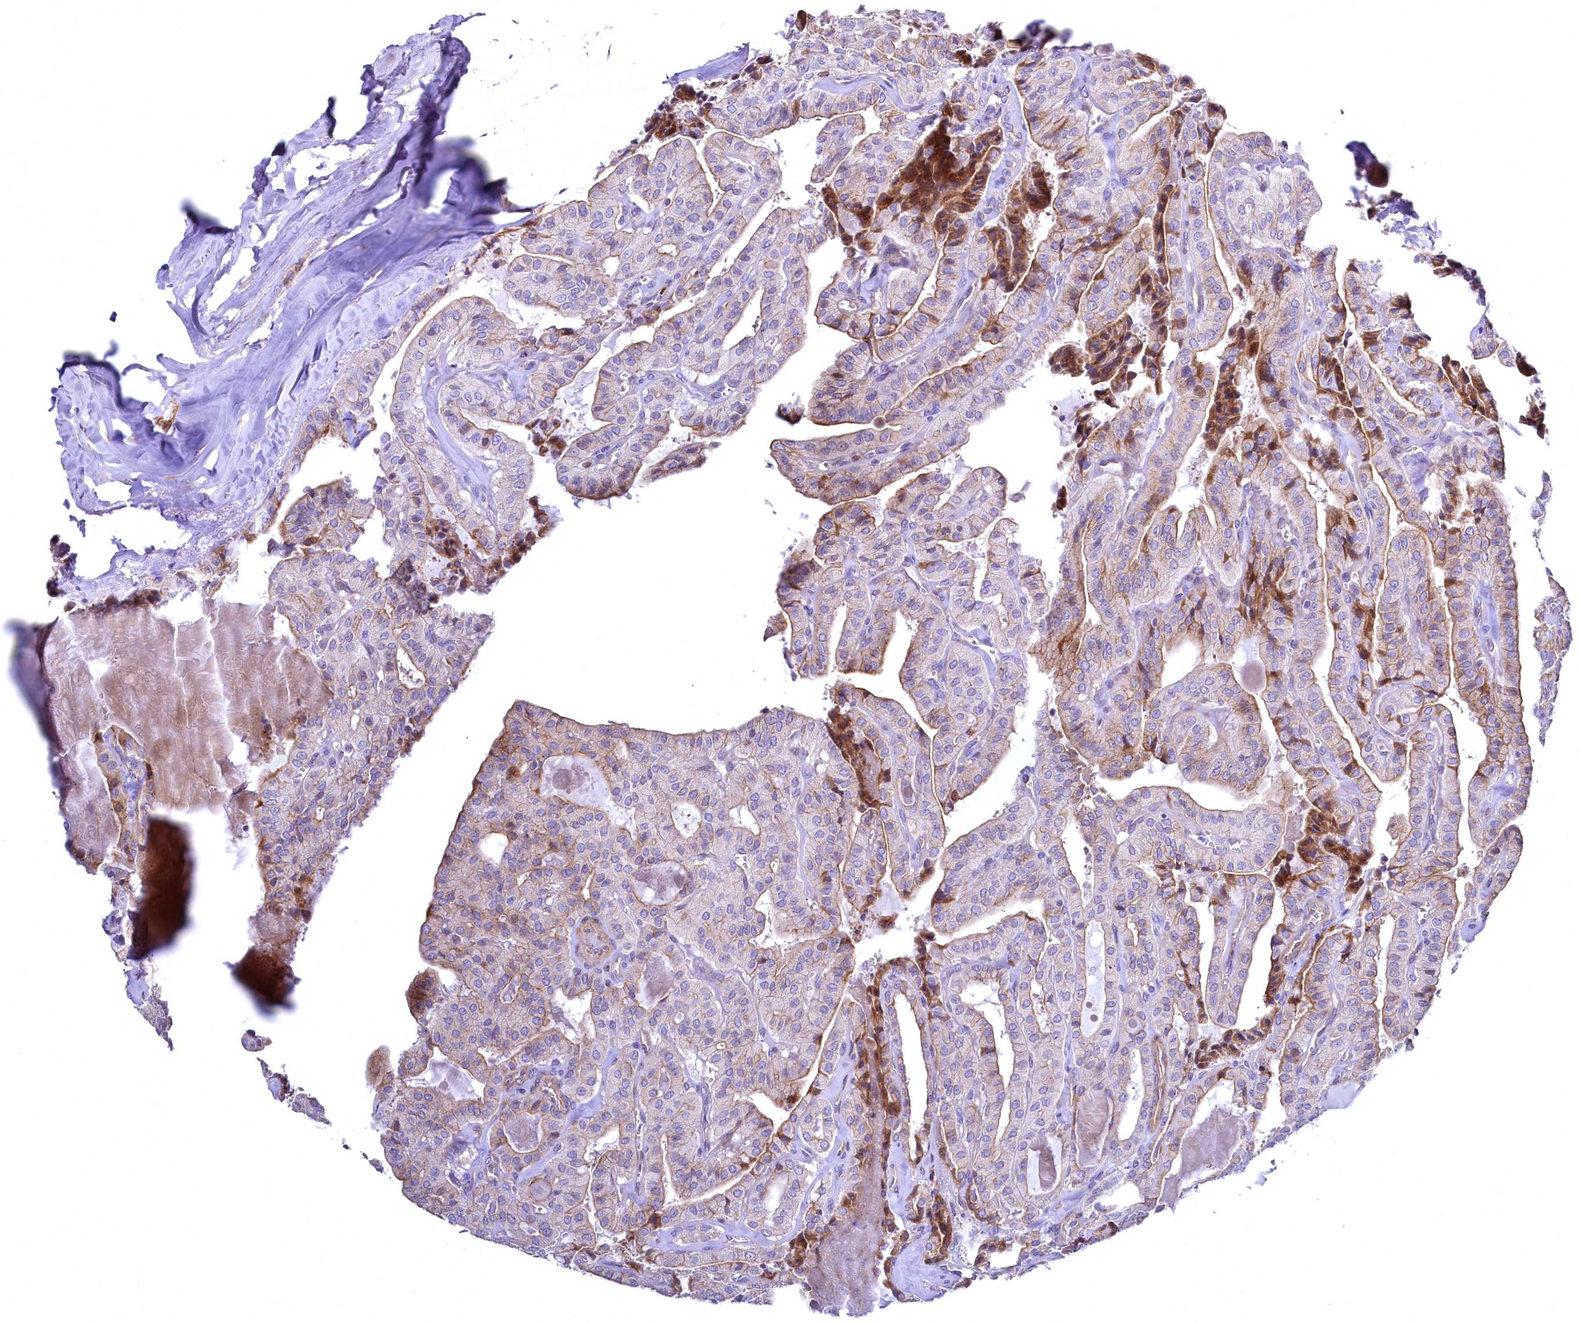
{"staining": {"intensity": "moderate", "quantity": "<25%", "location": "cytoplasmic/membranous"}, "tissue": "thyroid cancer", "cell_type": "Tumor cells", "image_type": "cancer", "snomed": [{"axis": "morphology", "description": "Papillary adenocarcinoma, NOS"}, {"axis": "topography", "description": "Thyroid gland"}], "caption": "Thyroid cancer stained for a protein shows moderate cytoplasmic/membranous positivity in tumor cells.", "gene": "WNT8A", "patient": {"sex": "male", "age": 52}}